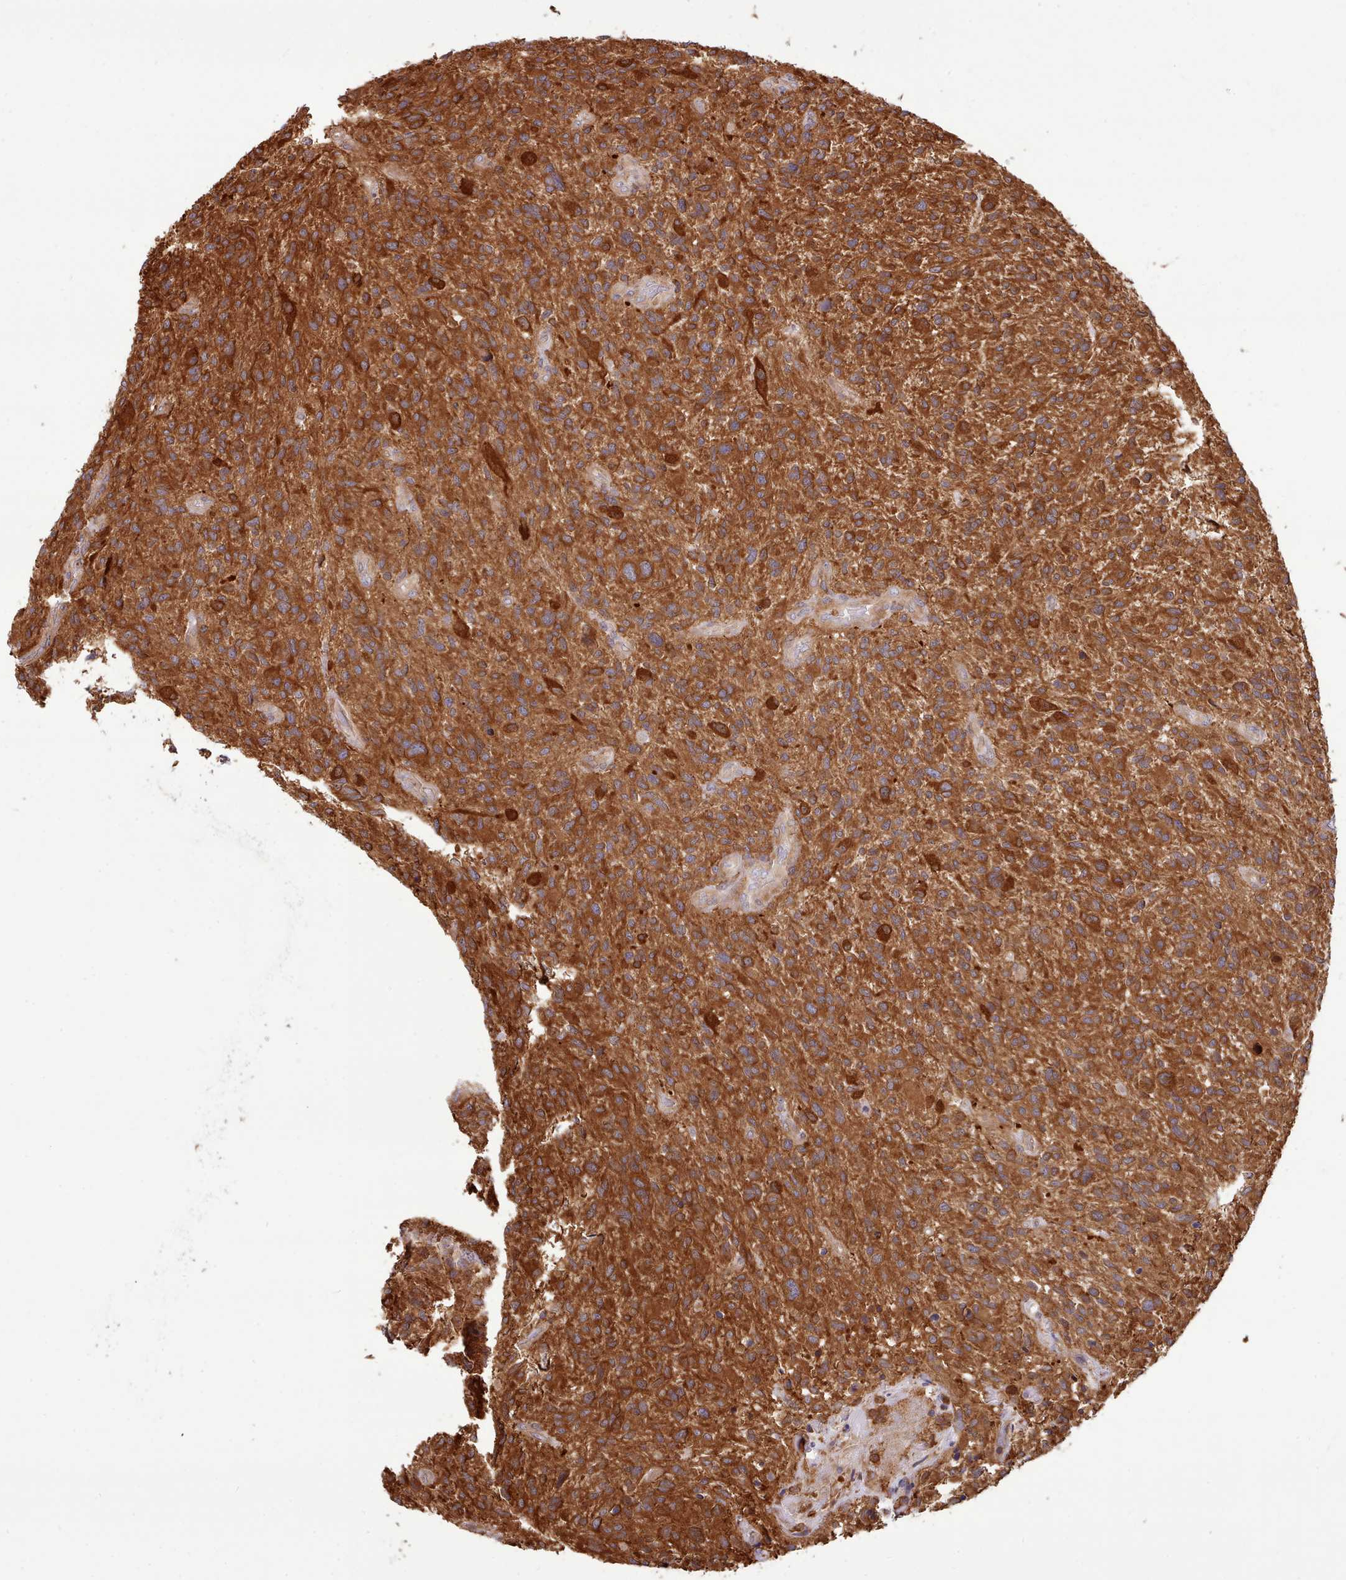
{"staining": {"intensity": "strong", "quantity": ">75%", "location": "cytoplasmic/membranous"}, "tissue": "glioma", "cell_type": "Tumor cells", "image_type": "cancer", "snomed": [{"axis": "morphology", "description": "Glioma, malignant, High grade"}, {"axis": "topography", "description": "Brain"}], "caption": "About >75% of tumor cells in human malignant glioma (high-grade) exhibit strong cytoplasmic/membranous protein positivity as visualized by brown immunohistochemical staining.", "gene": "SLC4A9", "patient": {"sex": "male", "age": 47}}